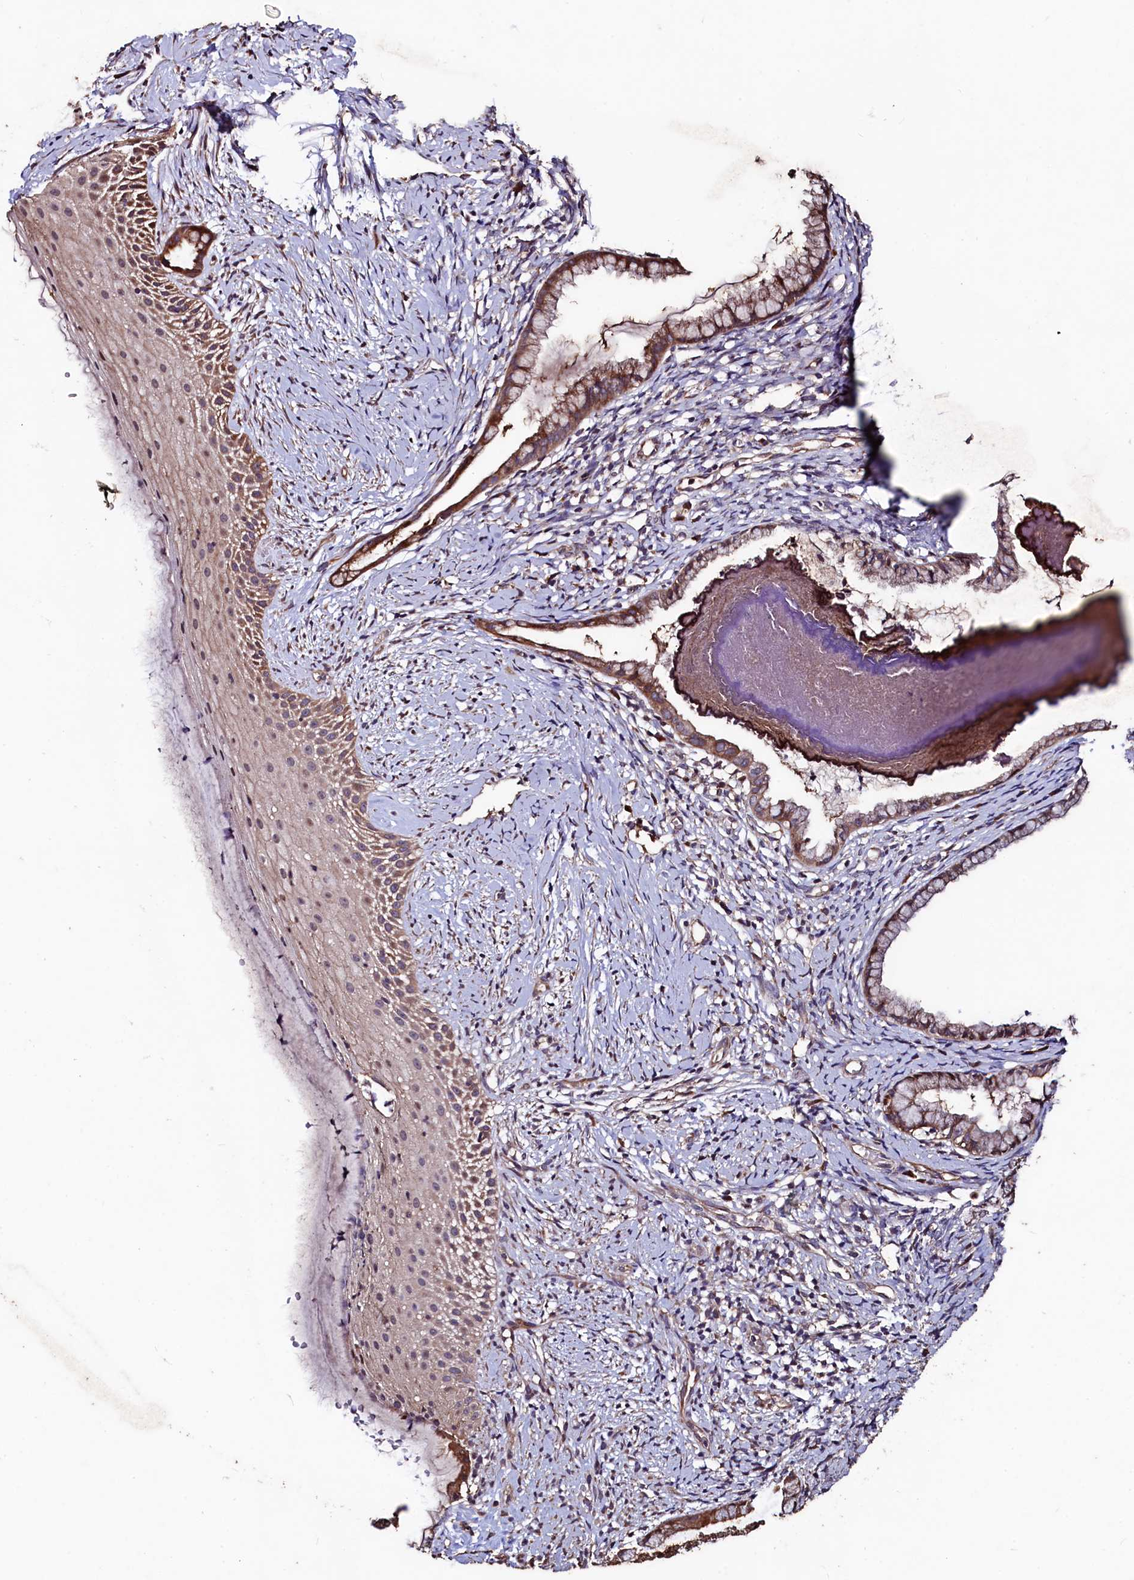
{"staining": {"intensity": "moderate", "quantity": ">75%", "location": "cytoplasmic/membranous"}, "tissue": "cervix", "cell_type": "Glandular cells", "image_type": "normal", "snomed": [{"axis": "morphology", "description": "Normal tissue, NOS"}, {"axis": "topography", "description": "Cervix"}], "caption": "Protein staining exhibits moderate cytoplasmic/membranous expression in about >75% of glandular cells in benign cervix. (Brightfield microscopy of DAB IHC at high magnification).", "gene": "TMEM98", "patient": {"sex": "female", "age": 36}}